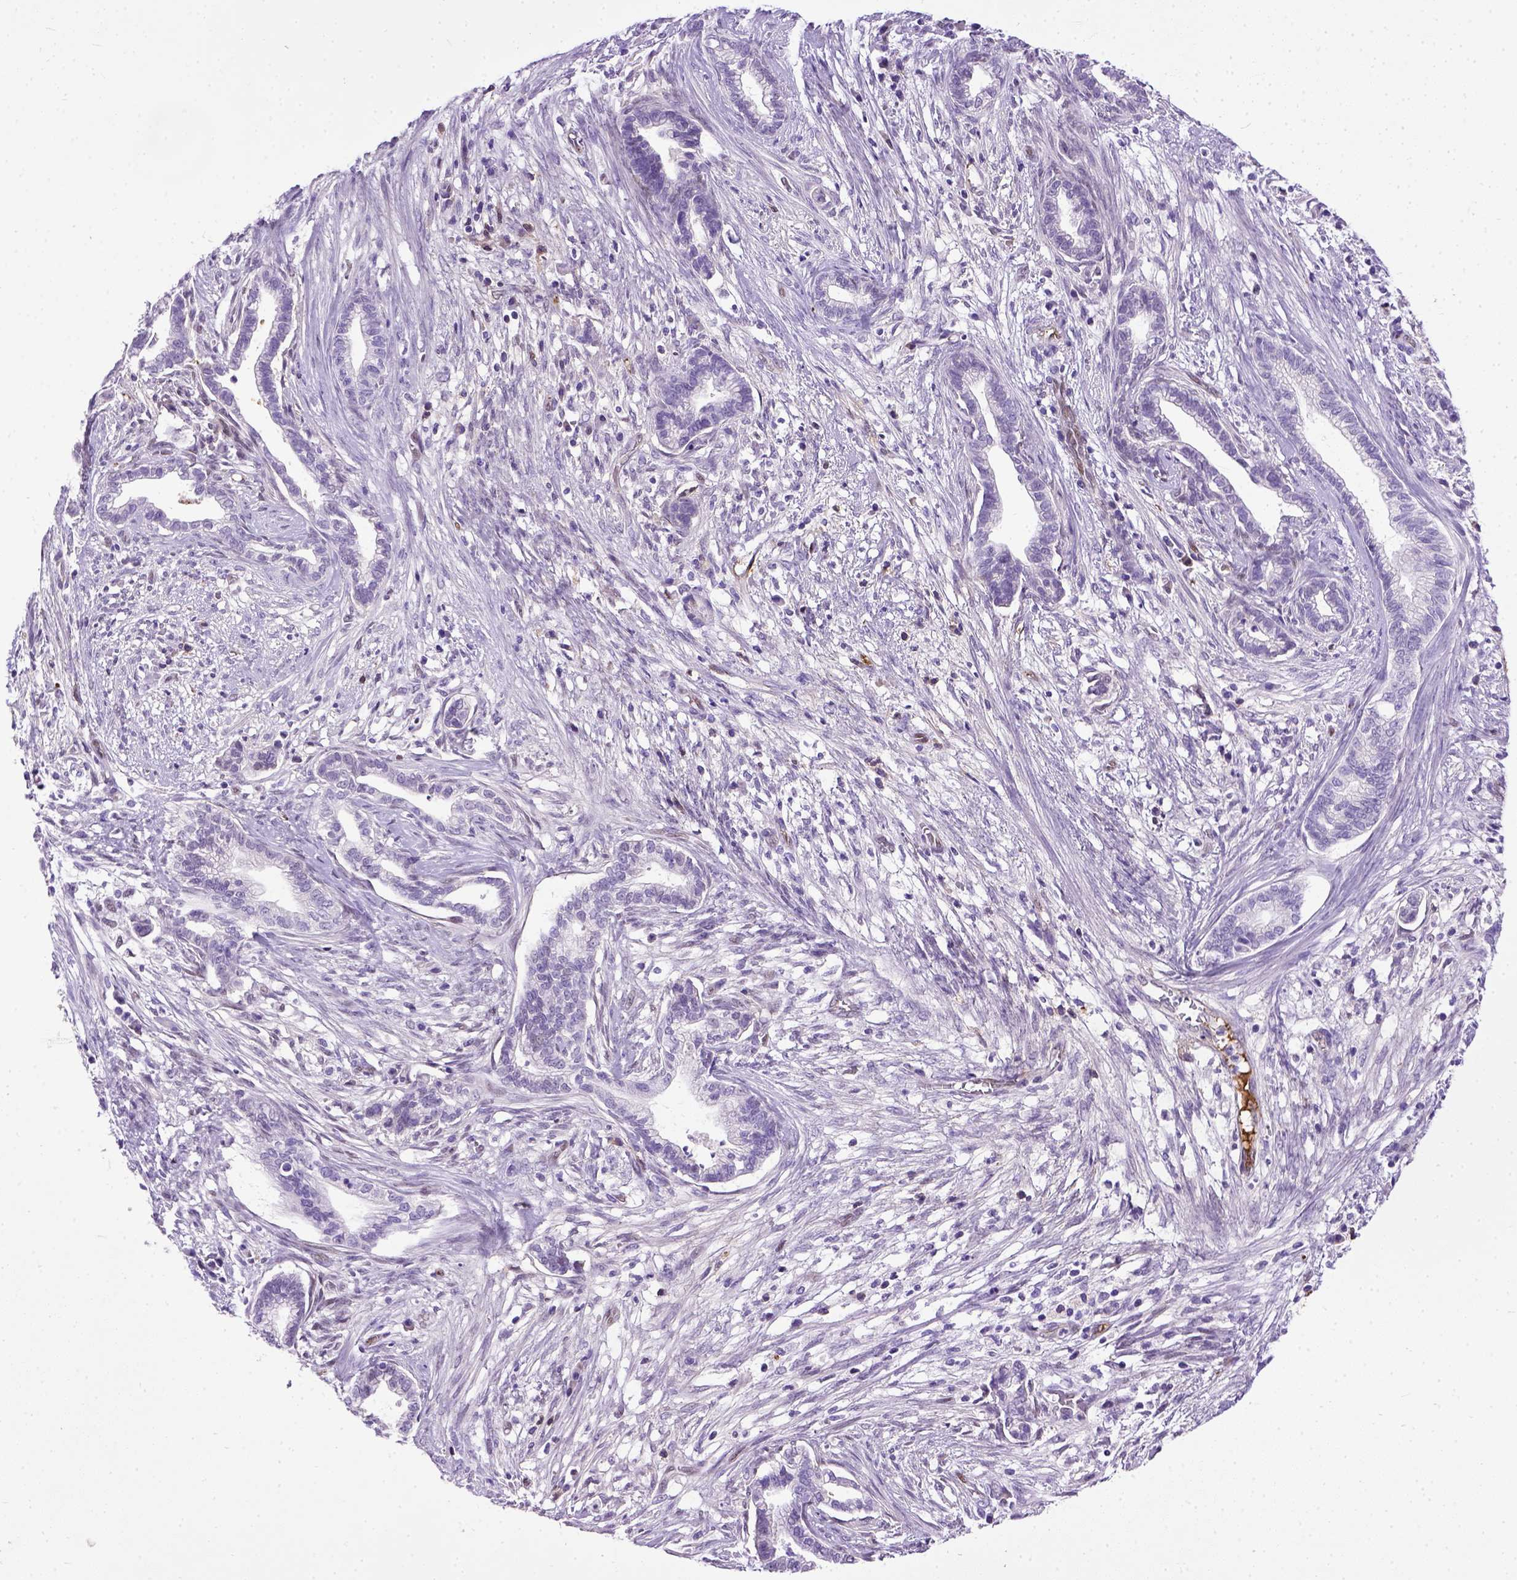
{"staining": {"intensity": "negative", "quantity": "none", "location": "none"}, "tissue": "cervical cancer", "cell_type": "Tumor cells", "image_type": "cancer", "snomed": [{"axis": "morphology", "description": "Adenocarcinoma, NOS"}, {"axis": "topography", "description": "Cervix"}], "caption": "High power microscopy image of an immunohistochemistry micrograph of adenocarcinoma (cervical), revealing no significant expression in tumor cells.", "gene": "ADAMTS8", "patient": {"sex": "female", "age": 62}}